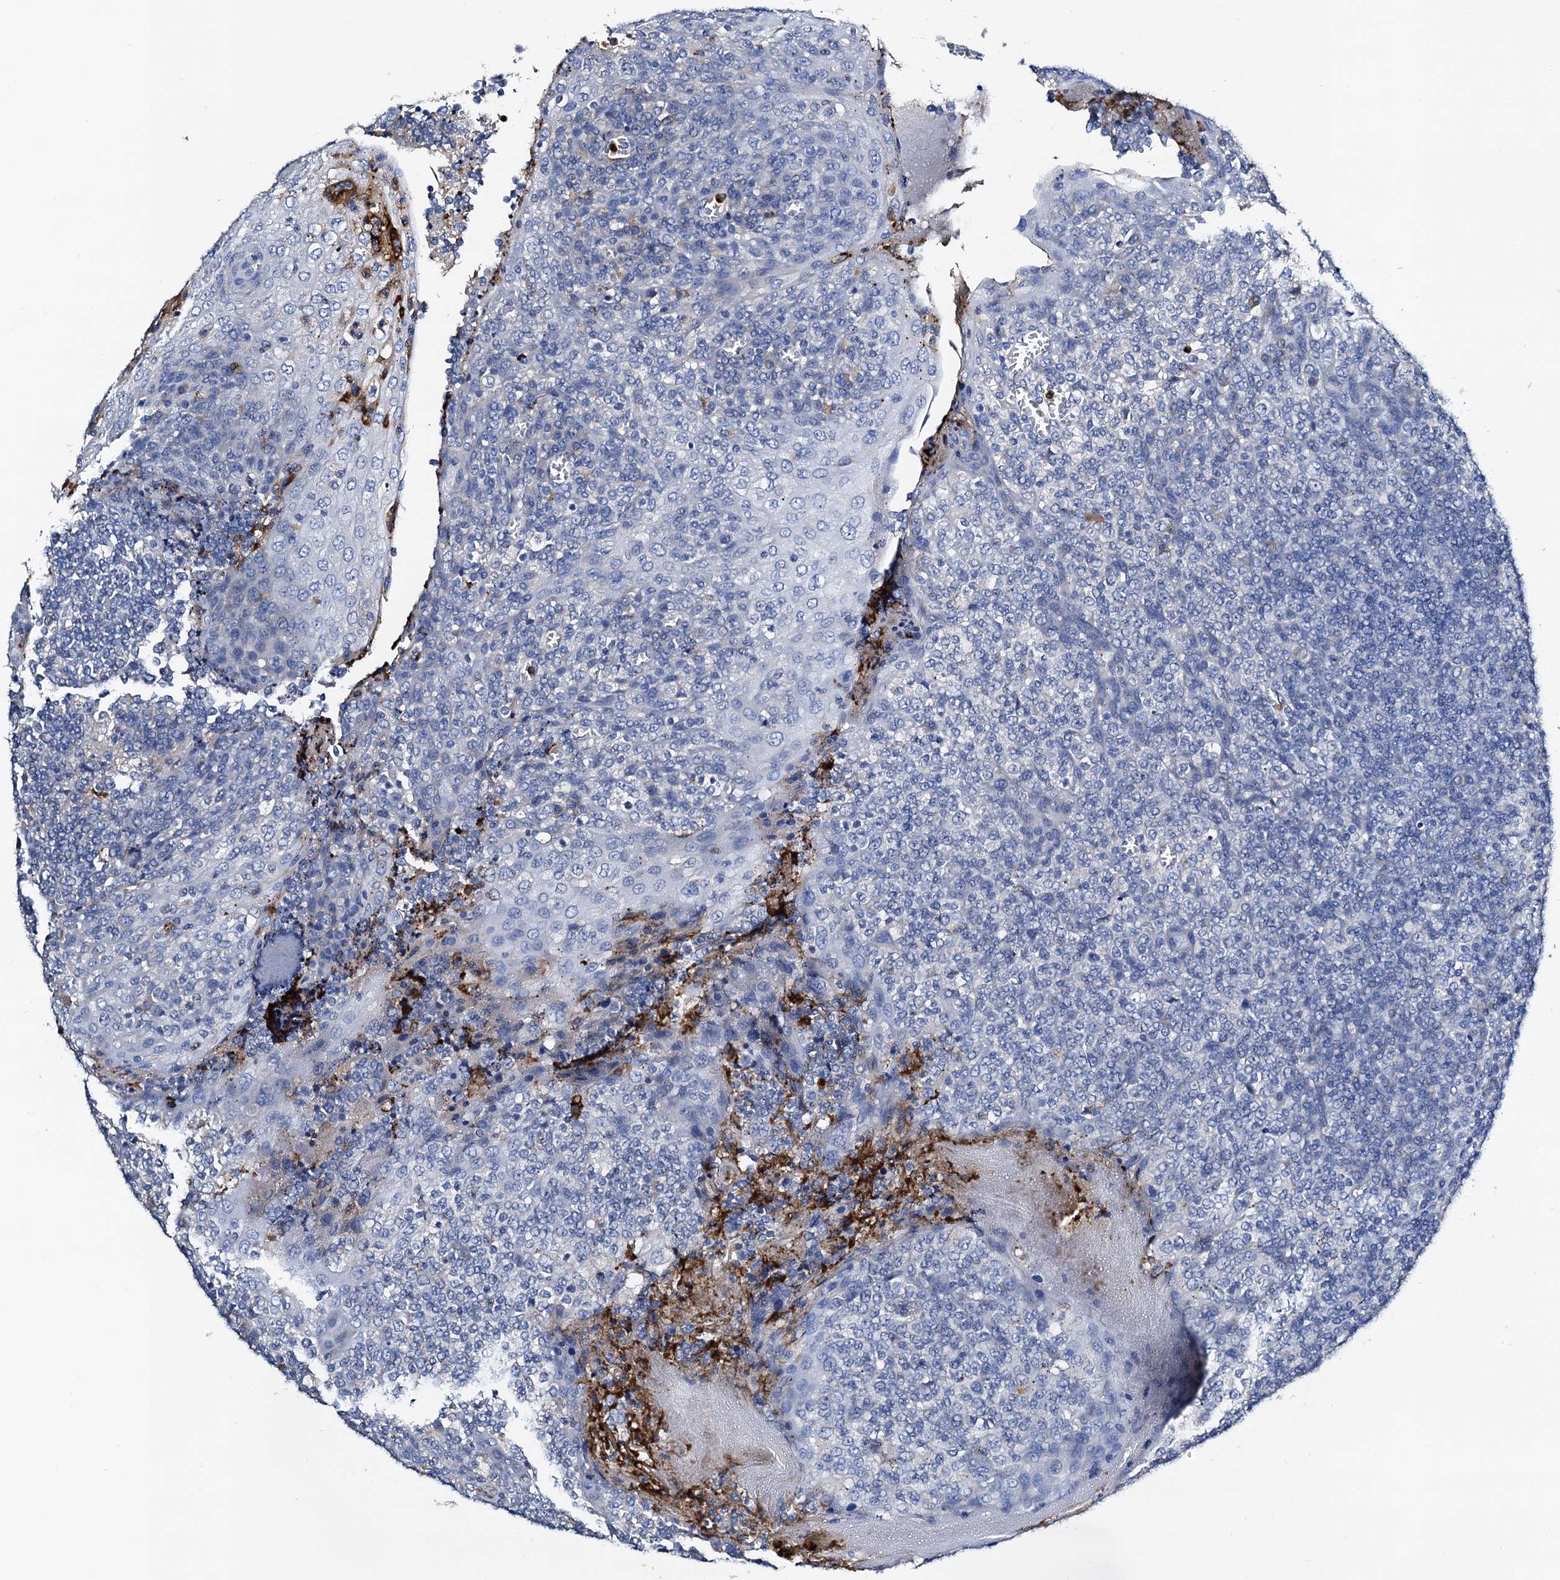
{"staining": {"intensity": "negative", "quantity": "none", "location": "none"}, "tissue": "tonsil", "cell_type": "Germinal center cells", "image_type": "normal", "snomed": [{"axis": "morphology", "description": "Normal tissue, NOS"}, {"axis": "topography", "description": "Tonsil"}], "caption": "DAB immunohistochemical staining of unremarkable human tonsil shows no significant expression in germinal center cells.", "gene": "FREM3", "patient": {"sex": "female", "age": 19}}